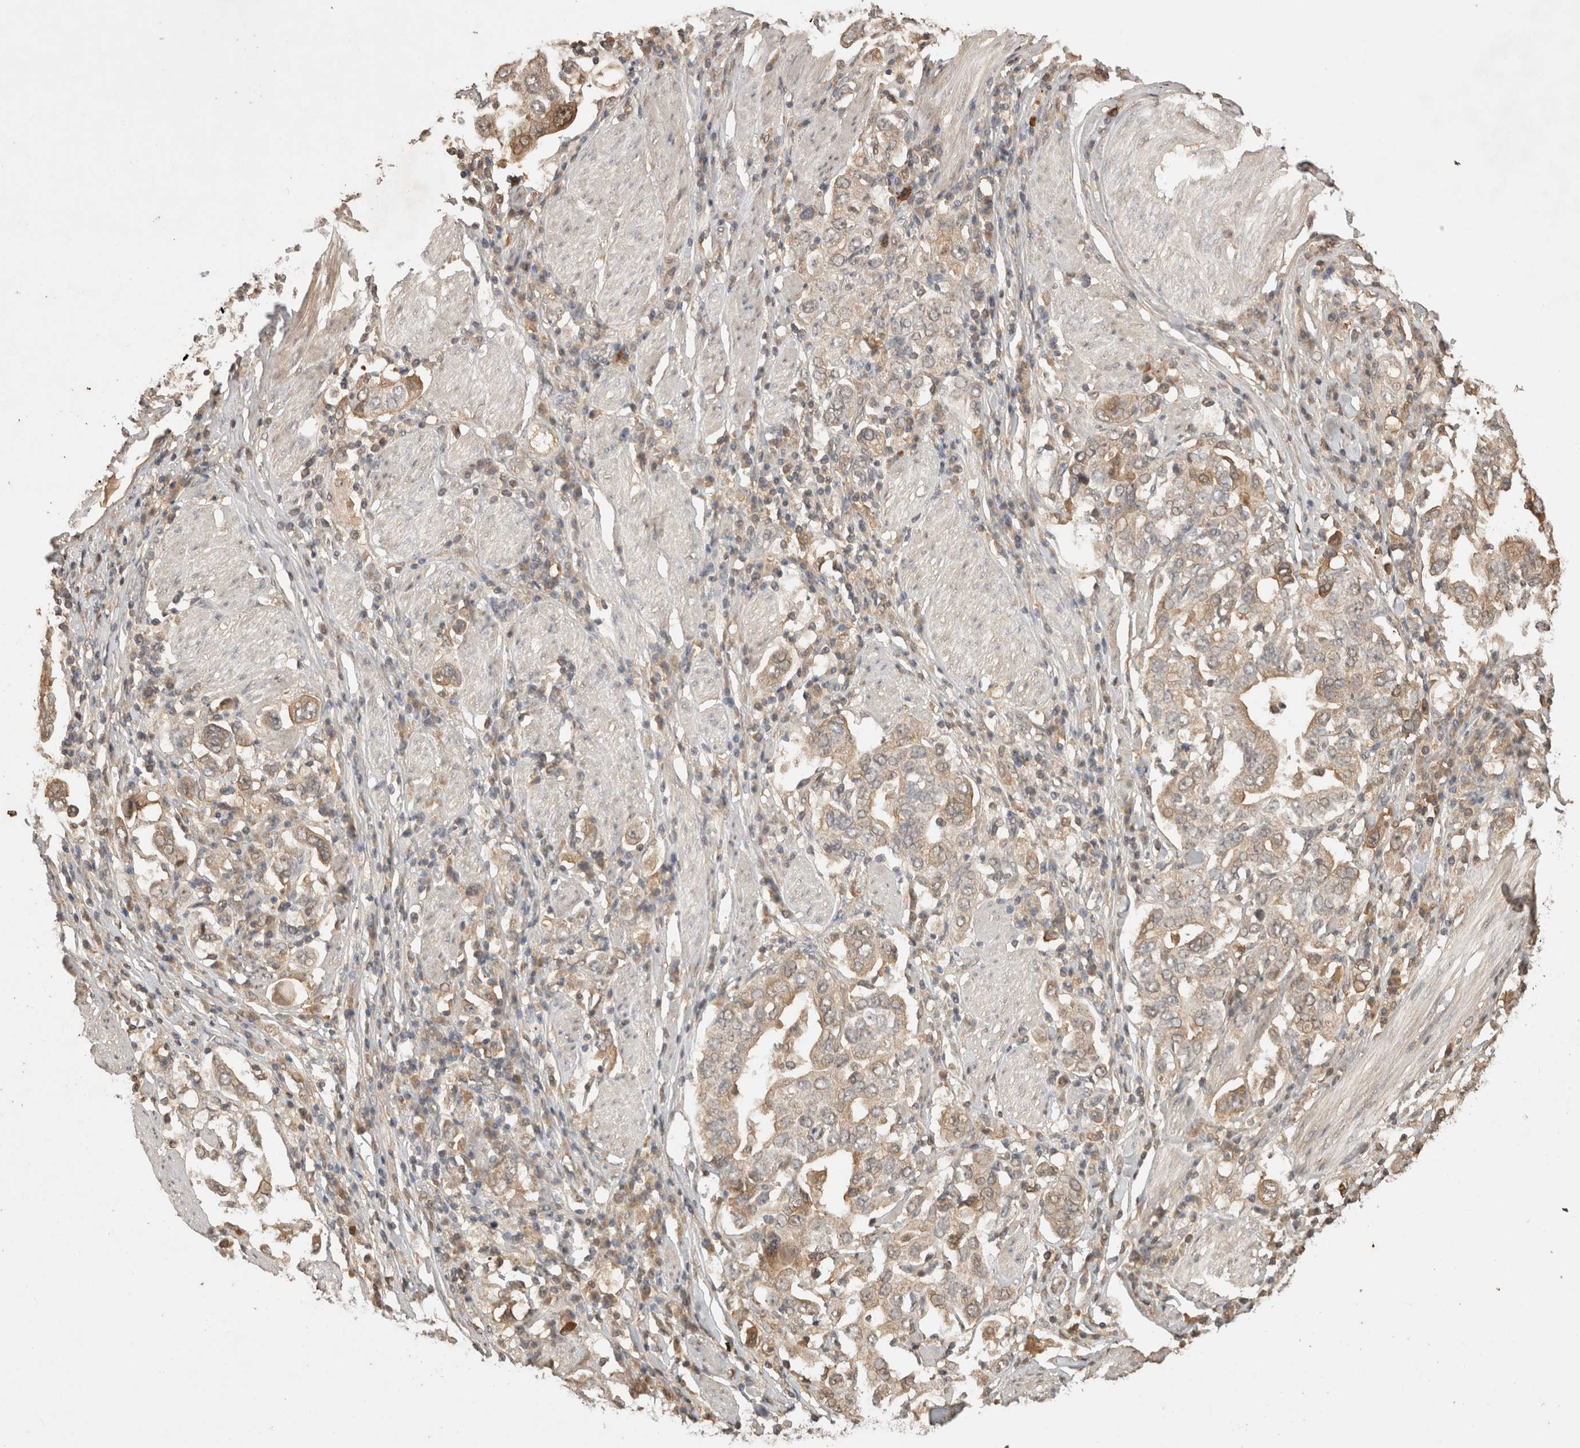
{"staining": {"intensity": "weak", "quantity": ">75%", "location": "cytoplasmic/membranous"}, "tissue": "stomach cancer", "cell_type": "Tumor cells", "image_type": "cancer", "snomed": [{"axis": "morphology", "description": "Adenocarcinoma, NOS"}, {"axis": "topography", "description": "Stomach, upper"}], "caption": "Stomach cancer (adenocarcinoma) tissue shows weak cytoplasmic/membranous staining in approximately >75% of tumor cells", "gene": "PRMT3", "patient": {"sex": "male", "age": 62}}